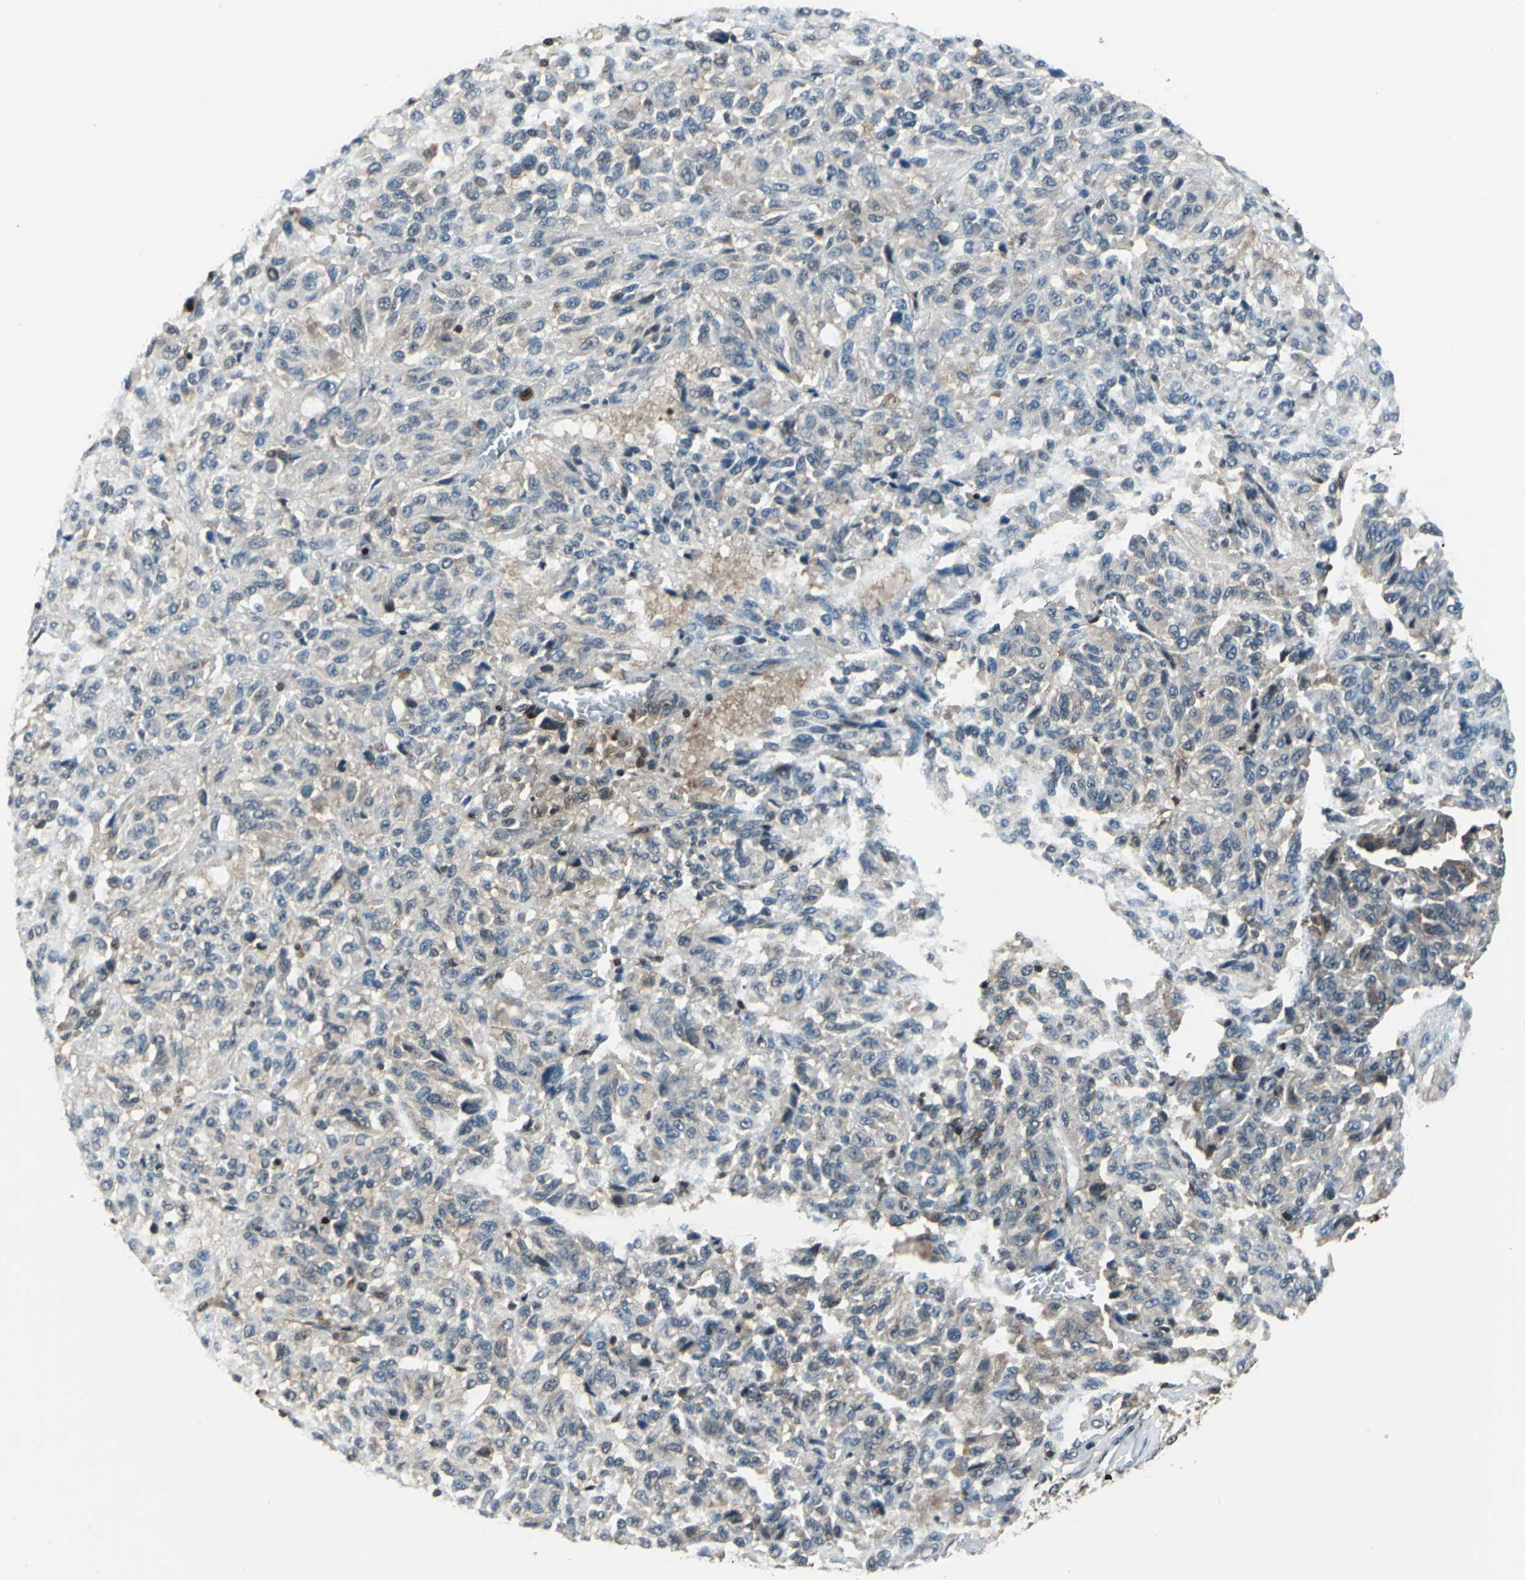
{"staining": {"intensity": "weak", "quantity": "25%-75%", "location": "cytoplasmic/membranous,nuclear"}, "tissue": "melanoma", "cell_type": "Tumor cells", "image_type": "cancer", "snomed": [{"axis": "morphology", "description": "Malignant melanoma, Metastatic site"}, {"axis": "topography", "description": "Lung"}], "caption": "The histopathology image exhibits immunohistochemical staining of melanoma. There is weak cytoplasmic/membranous and nuclear staining is appreciated in about 25%-75% of tumor cells.", "gene": "PSME1", "patient": {"sex": "male", "age": 64}}